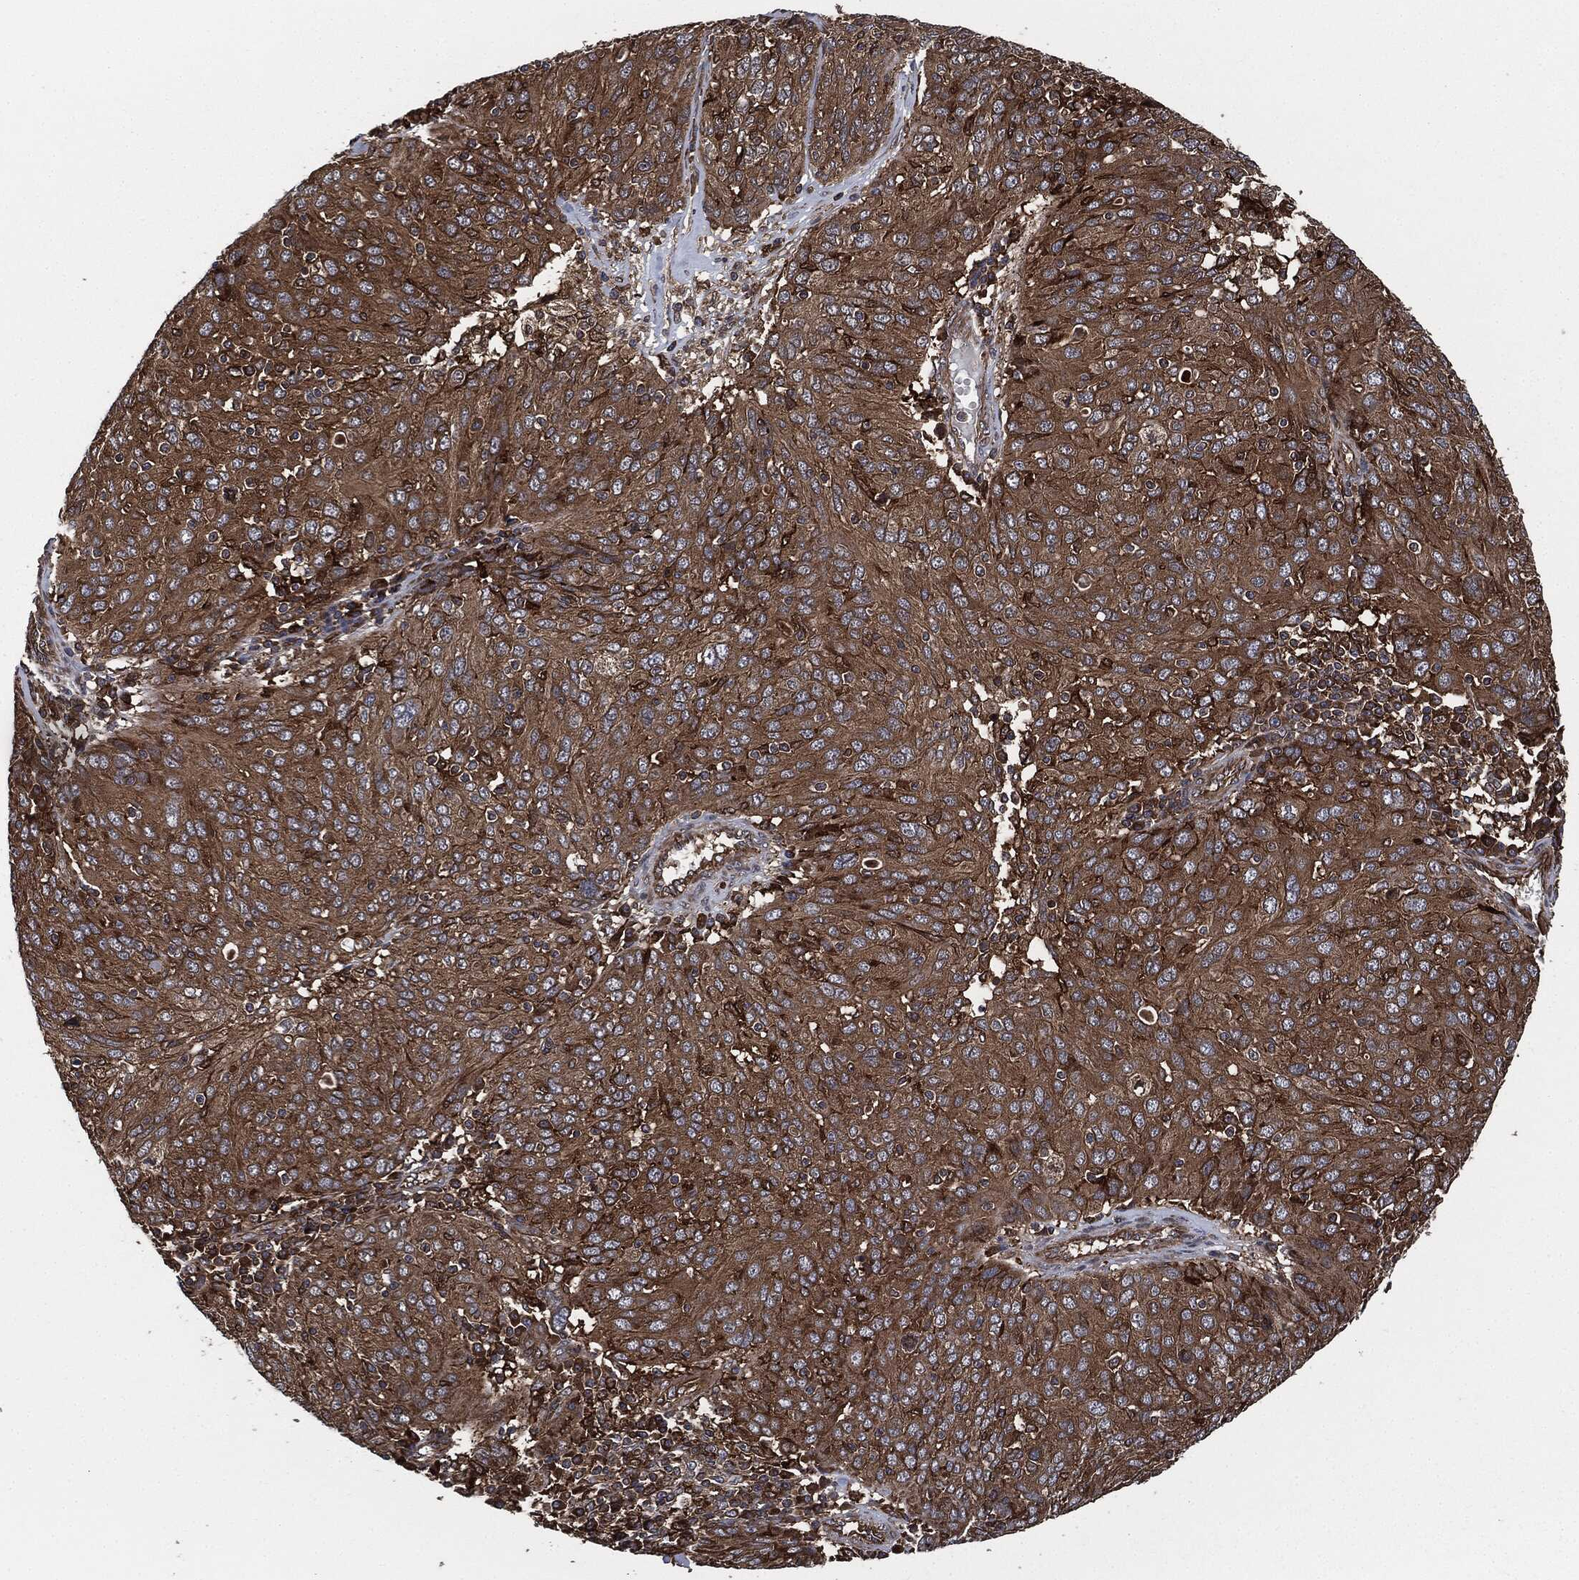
{"staining": {"intensity": "moderate", "quantity": ">75%", "location": "cytoplasmic/membranous"}, "tissue": "ovarian cancer", "cell_type": "Tumor cells", "image_type": "cancer", "snomed": [{"axis": "morphology", "description": "Carcinoma, endometroid"}, {"axis": "topography", "description": "Ovary"}], "caption": "High-power microscopy captured an immunohistochemistry (IHC) histopathology image of ovarian cancer (endometroid carcinoma), revealing moderate cytoplasmic/membranous positivity in about >75% of tumor cells. The protein is shown in brown color, while the nuclei are stained blue.", "gene": "RAP1GDS1", "patient": {"sex": "female", "age": 50}}